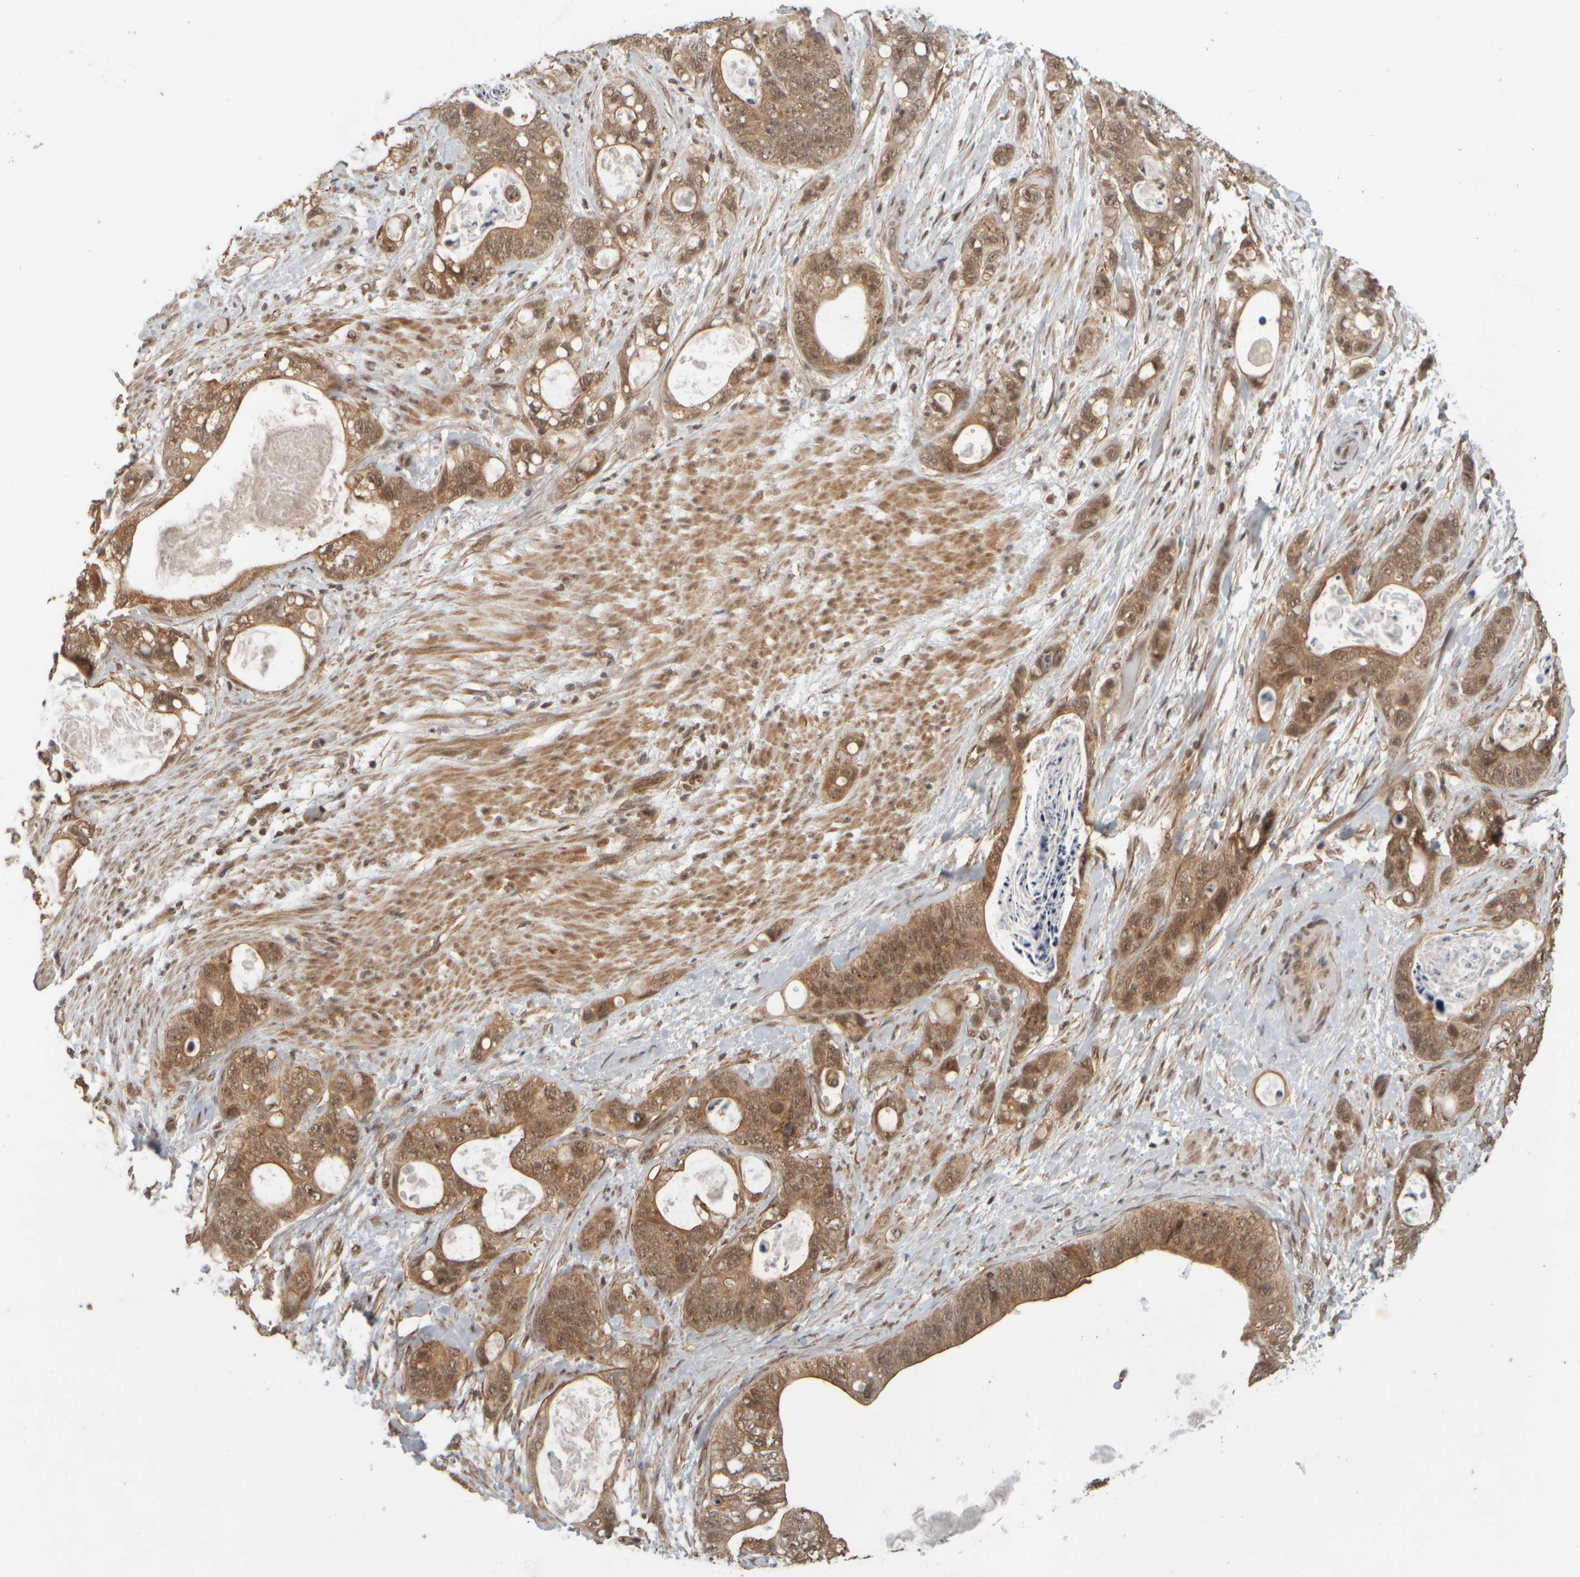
{"staining": {"intensity": "moderate", "quantity": ">75%", "location": "cytoplasmic/membranous"}, "tissue": "stomach cancer", "cell_type": "Tumor cells", "image_type": "cancer", "snomed": [{"axis": "morphology", "description": "Normal tissue, NOS"}, {"axis": "morphology", "description": "Adenocarcinoma, NOS"}, {"axis": "topography", "description": "Stomach"}], "caption": "This histopathology image shows stomach cancer stained with IHC to label a protein in brown. The cytoplasmic/membranous of tumor cells show moderate positivity for the protein. Nuclei are counter-stained blue.", "gene": "SYNRG", "patient": {"sex": "female", "age": 89}}